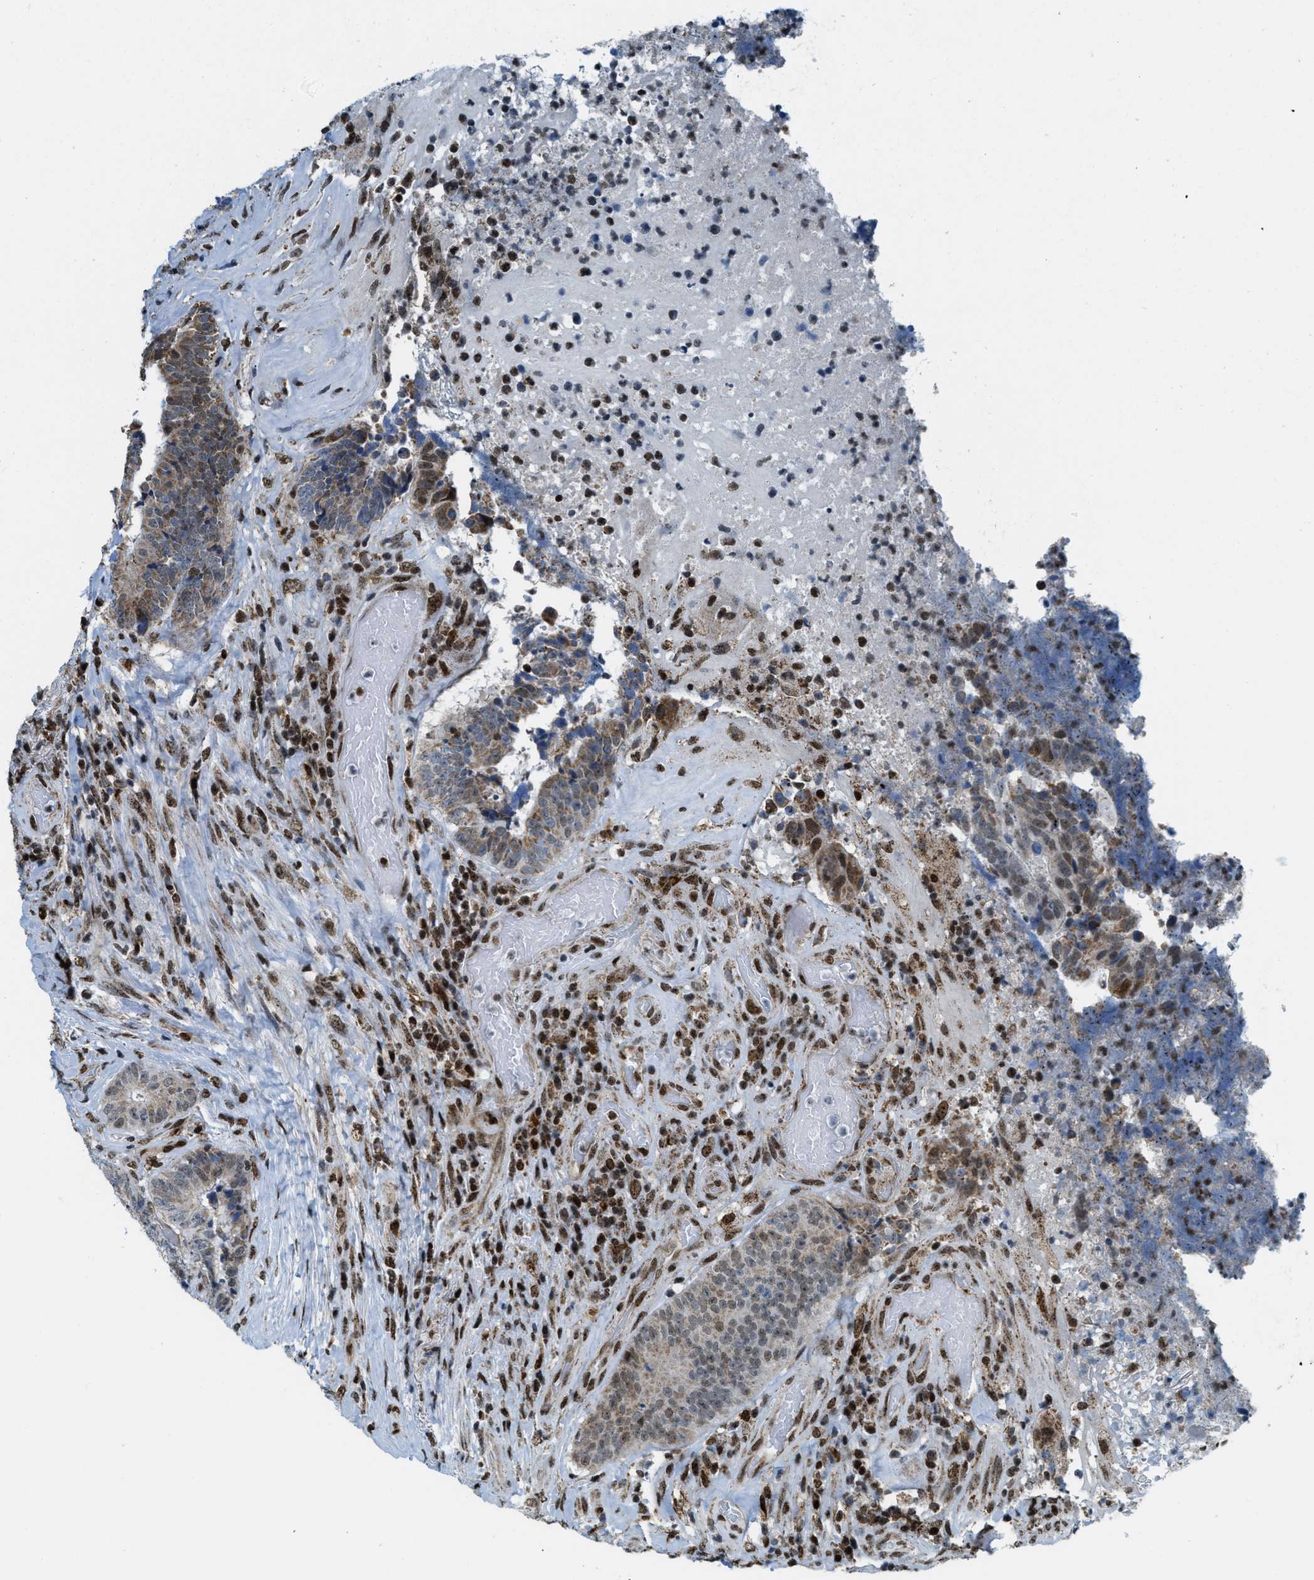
{"staining": {"intensity": "moderate", "quantity": ">75%", "location": "cytoplasmic/membranous,nuclear"}, "tissue": "colorectal cancer", "cell_type": "Tumor cells", "image_type": "cancer", "snomed": [{"axis": "morphology", "description": "Adenocarcinoma, NOS"}, {"axis": "topography", "description": "Rectum"}], "caption": "Colorectal adenocarcinoma was stained to show a protein in brown. There is medium levels of moderate cytoplasmic/membranous and nuclear staining in approximately >75% of tumor cells. (Stains: DAB (3,3'-diaminobenzidine) in brown, nuclei in blue, Microscopy: brightfield microscopy at high magnification).", "gene": "SP100", "patient": {"sex": "male", "age": 72}}